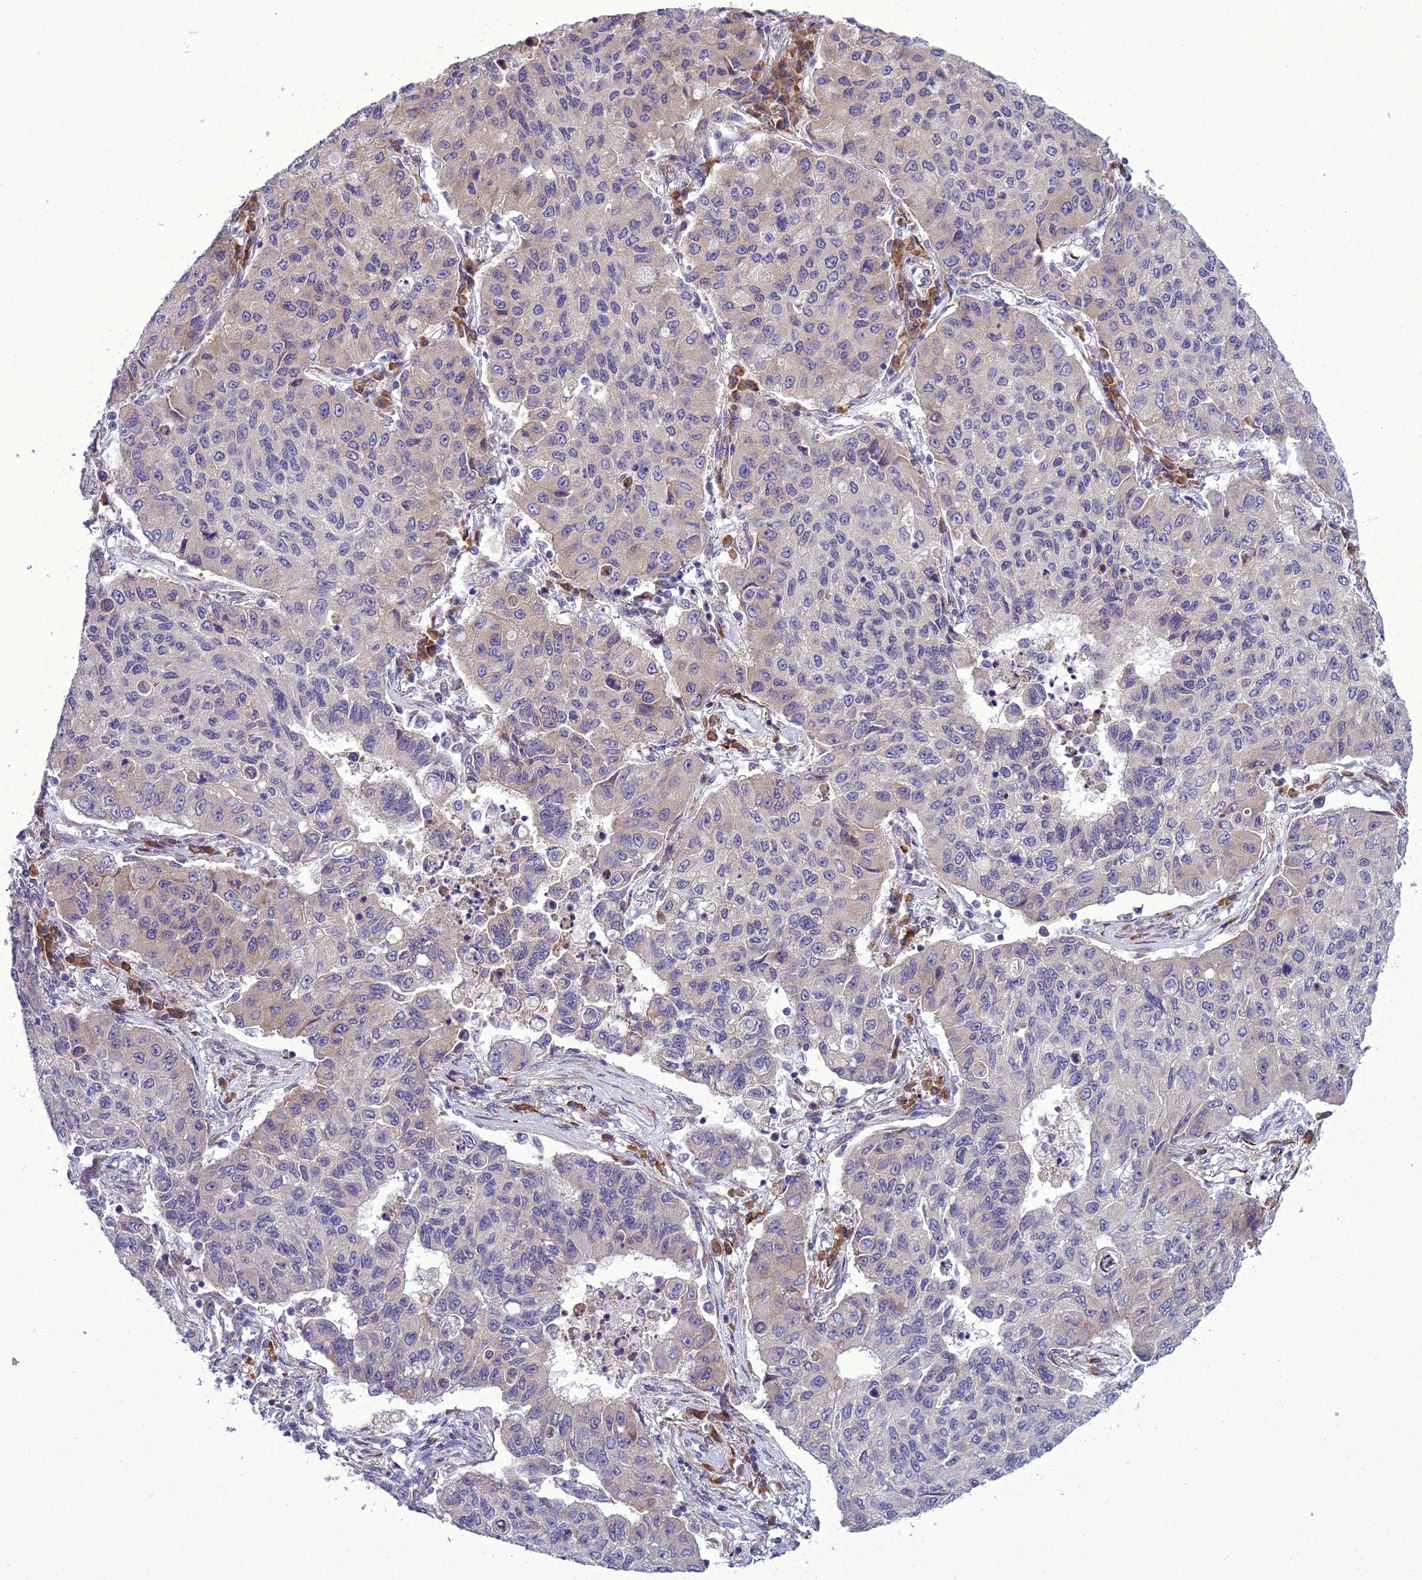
{"staining": {"intensity": "weak", "quantity": "25%-75%", "location": "cytoplasmic/membranous"}, "tissue": "lung cancer", "cell_type": "Tumor cells", "image_type": "cancer", "snomed": [{"axis": "morphology", "description": "Squamous cell carcinoma, NOS"}, {"axis": "topography", "description": "Lung"}], "caption": "A photomicrograph of human lung cancer (squamous cell carcinoma) stained for a protein reveals weak cytoplasmic/membranous brown staining in tumor cells.", "gene": "NEURL2", "patient": {"sex": "male", "age": 74}}